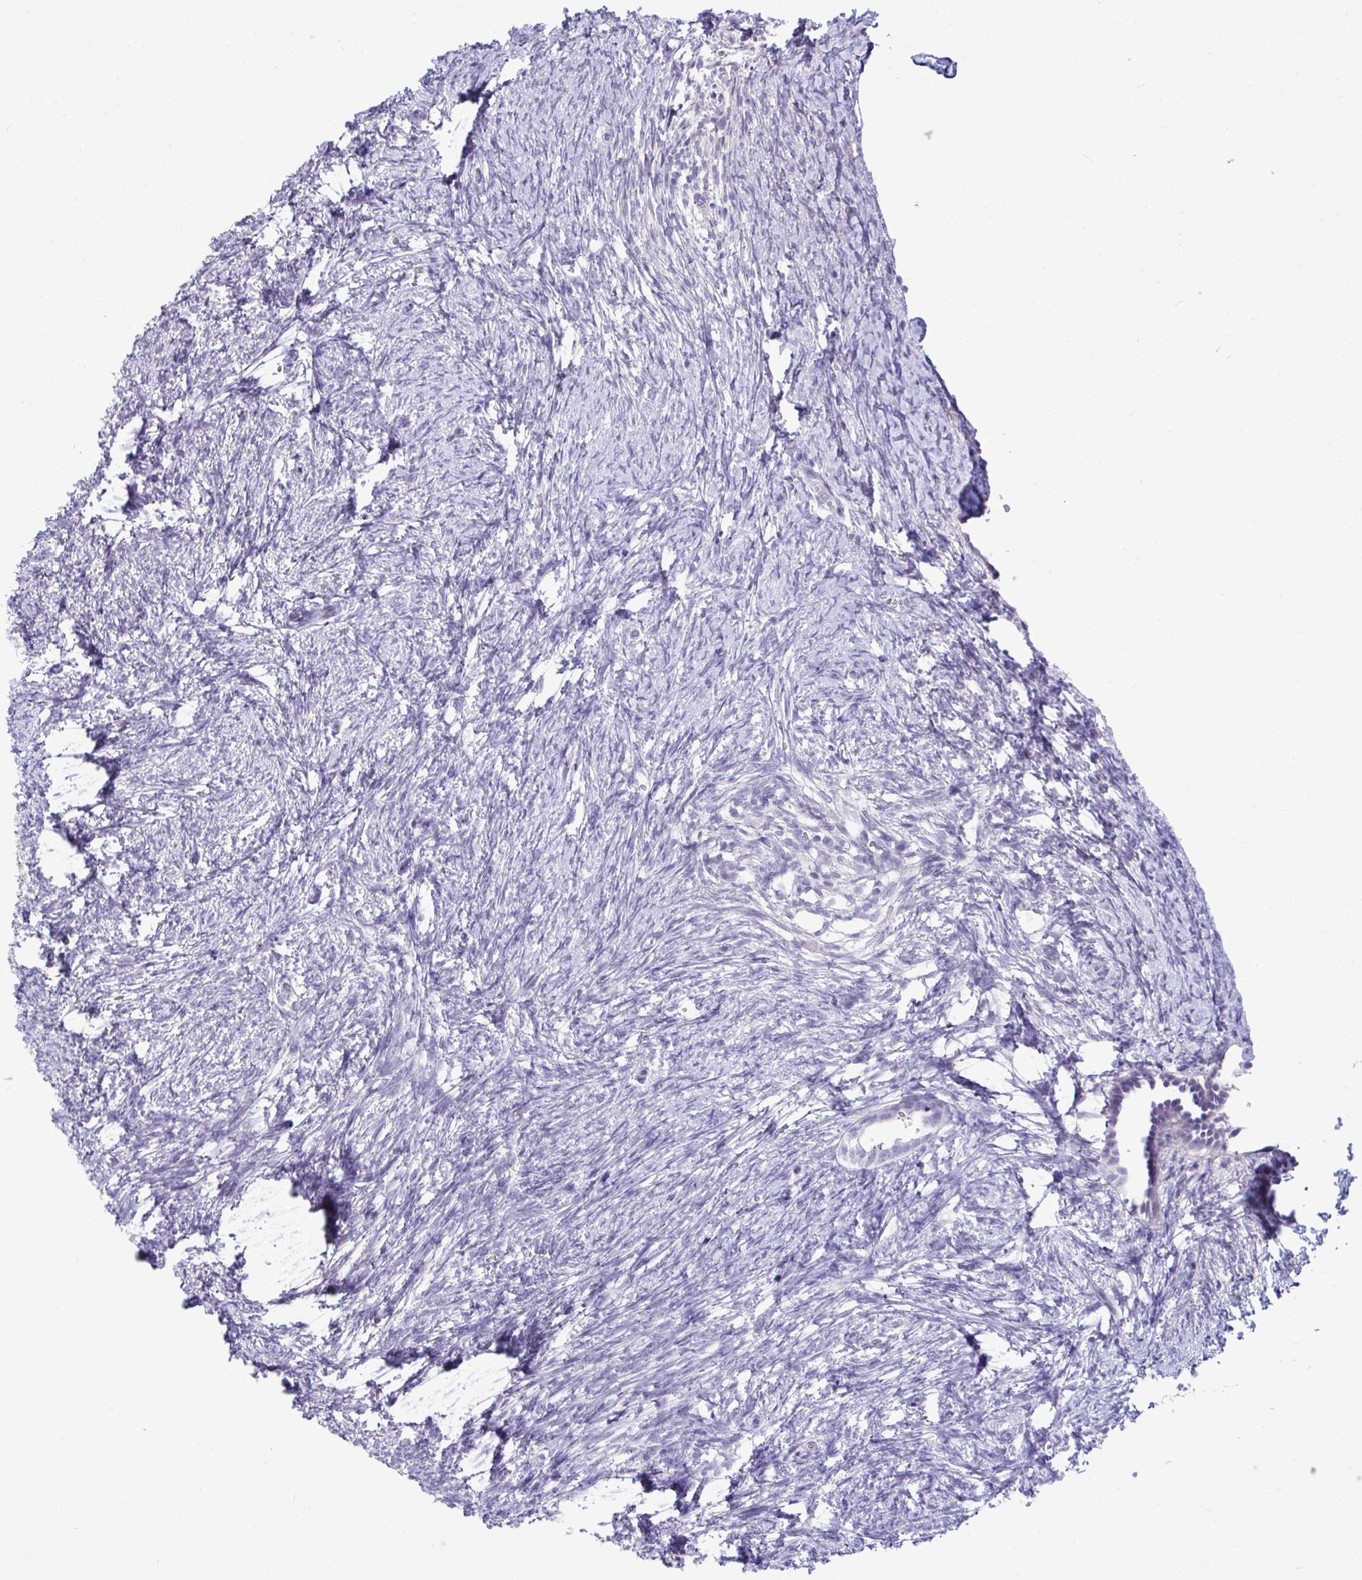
{"staining": {"intensity": "moderate", "quantity": "<25%", "location": "cytoplasmic/membranous"}, "tissue": "ovary", "cell_type": "Follicle cells", "image_type": "normal", "snomed": [{"axis": "morphology", "description": "Normal tissue, NOS"}, {"axis": "topography", "description": "Ovary"}], "caption": "Brown immunohistochemical staining in normal ovary shows moderate cytoplasmic/membranous expression in approximately <25% of follicle cells. Nuclei are stained in blue.", "gene": "PIGK", "patient": {"sex": "female", "age": 41}}